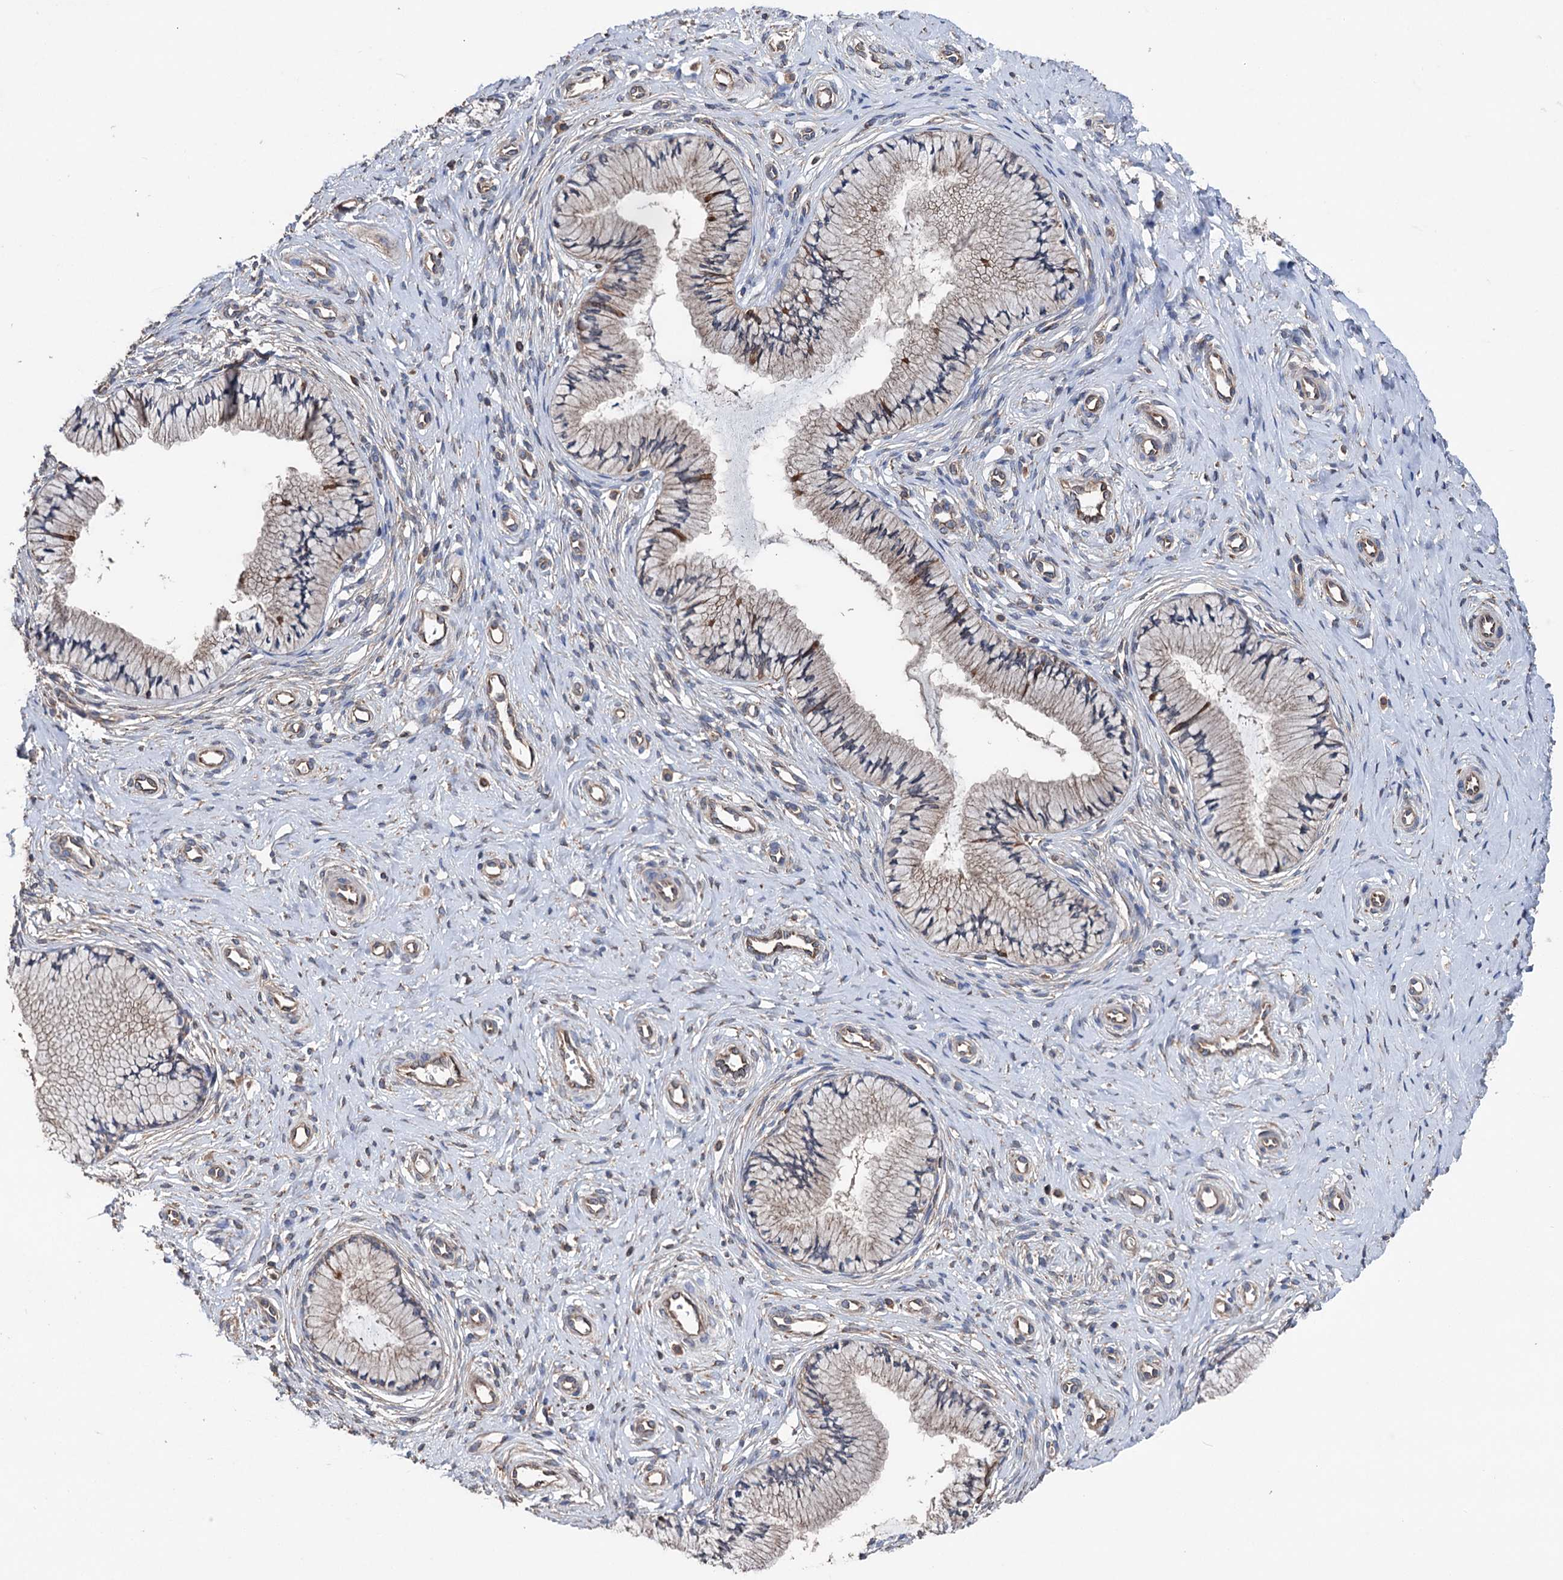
{"staining": {"intensity": "moderate", "quantity": "<25%", "location": "cytoplasmic/membranous"}, "tissue": "cervix", "cell_type": "Glandular cells", "image_type": "normal", "snomed": [{"axis": "morphology", "description": "Normal tissue, NOS"}, {"axis": "topography", "description": "Cervix"}], "caption": "Immunohistochemistry micrograph of benign cervix: human cervix stained using IHC shows low levels of moderate protein expression localized specifically in the cytoplasmic/membranous of glandular cells, appearing as a cytoplasmic/membranous brown color.", "gene": "STING1", "patient": {"sex": "female", "age": 36}}